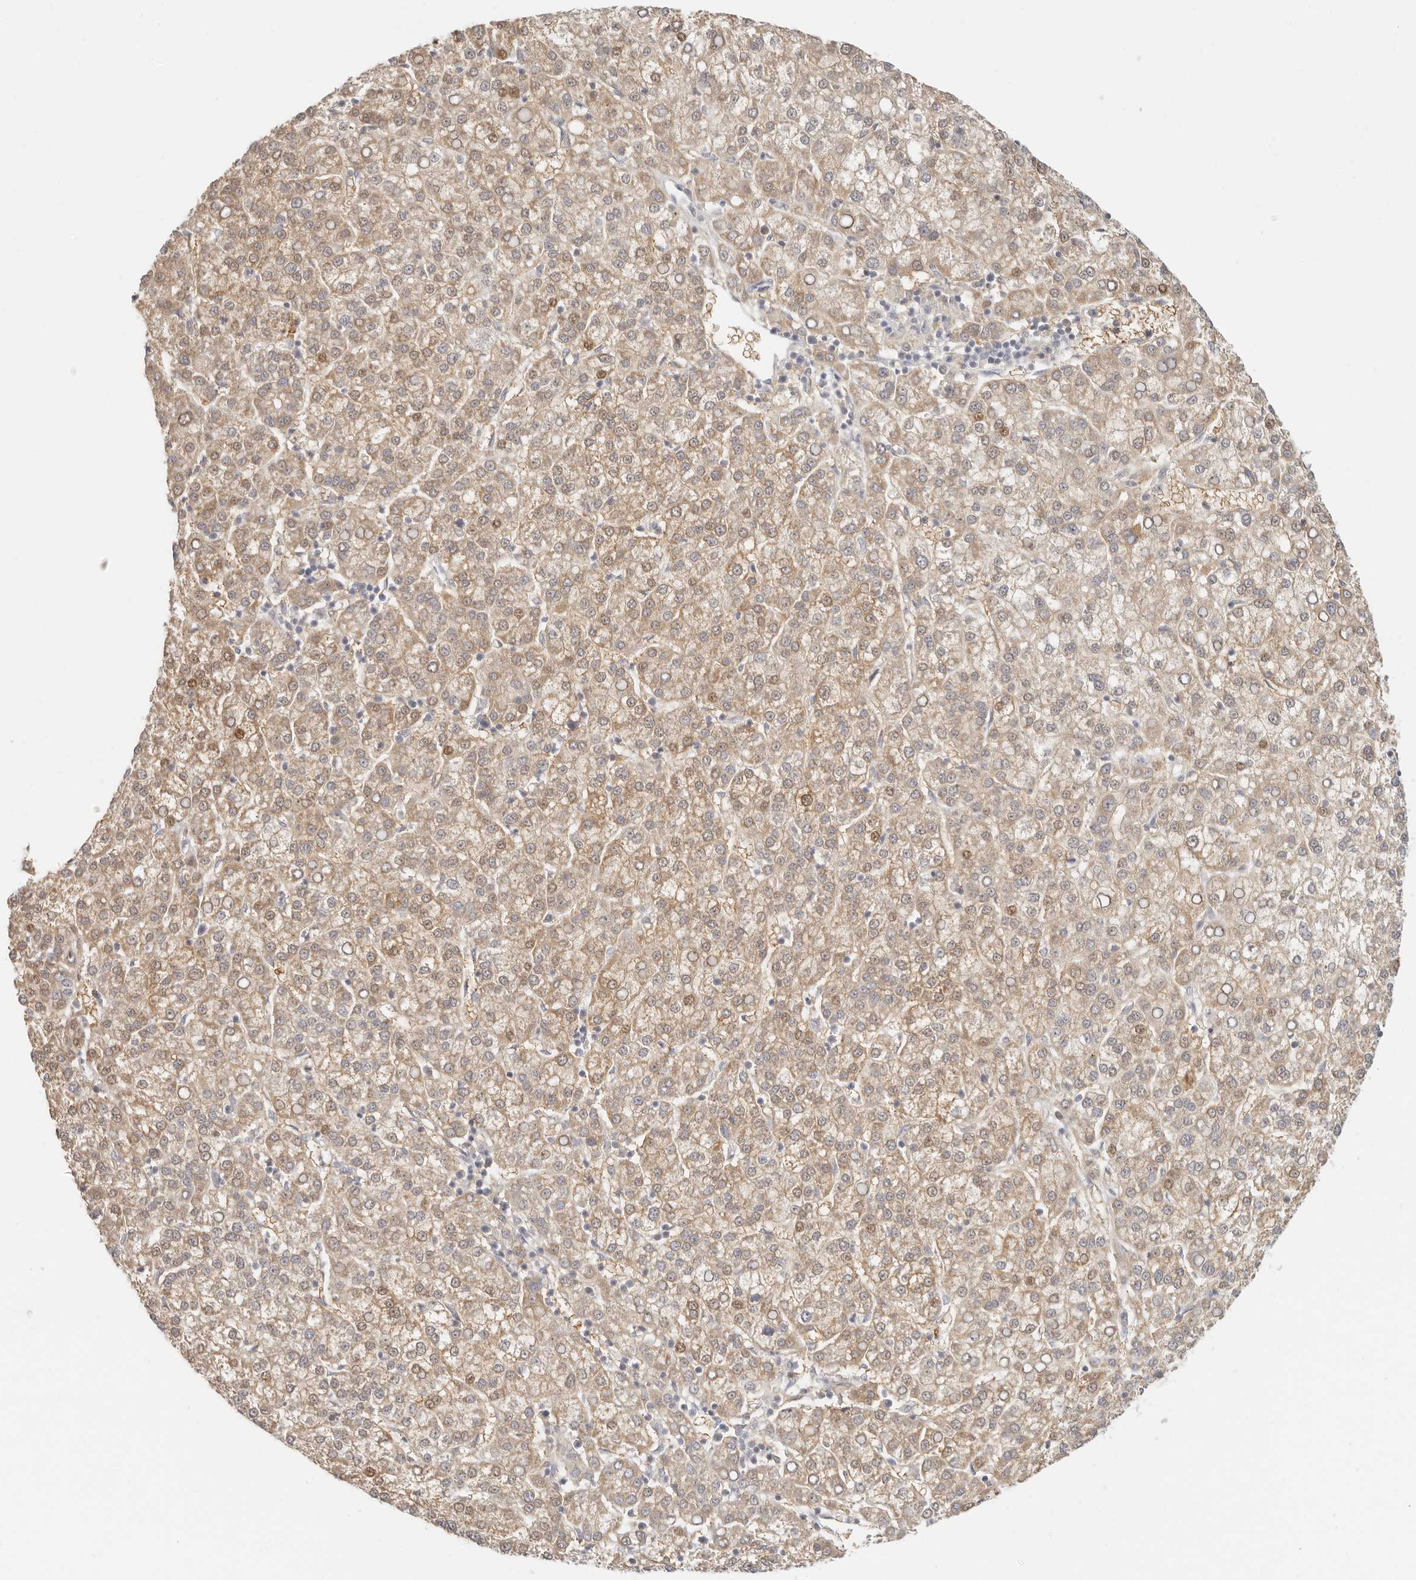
{"staining": {"intensity": "moderate", "quantity": ">75%", "location": "cytoplasmic/membranous"}, "tissue": "liver cancer", "cell_type": "Tumor cells", "image_type": "cancer", "snomed": [{"axis": "morphology", "description": "Carcinoma, Hepatocellular, NOS"}, {"axis": "topography", "description": "Liver"}], "caption": "A brown stain shows moderate cytoplasmic/membranous expression of a protein in liver hepatocellular carcinoma tumor cells.", "gene": "INTS11", "patient": {"sex": "female", "age": 58}}